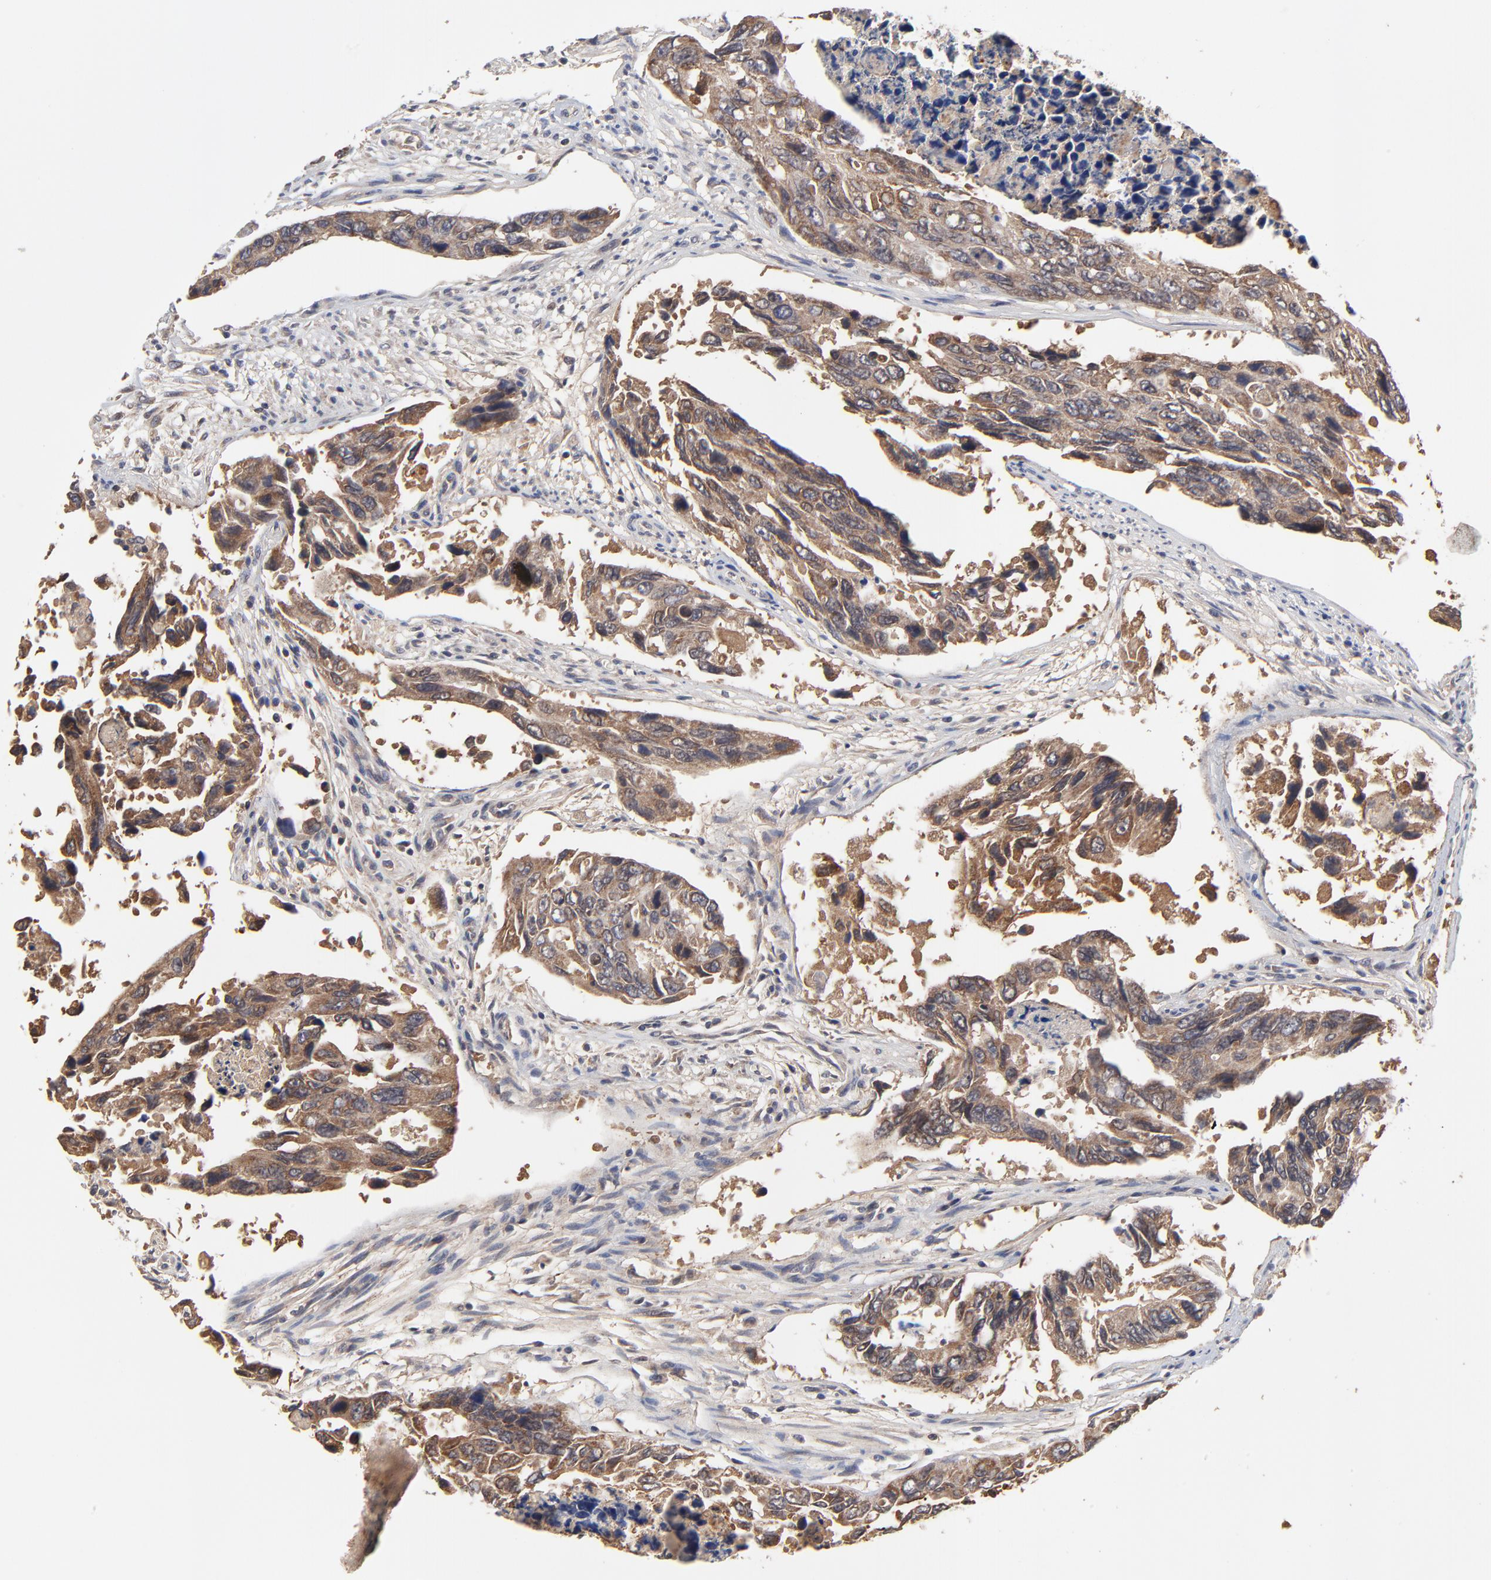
{"staining": {"intensity": "moderate", "quantity": "25%-75%", "location": "cytoplasmic/membranous"}, "tissue": "colorectal cancer", "cell_type": "Tumor cells", "image_type": "cancer", "snomed": [{"axis": "morphology", "description": "Adenocarcinoma, NOS"}, {"axis": "topography", "description": "Colon"}], "caption": "Immunohistochemistry (IHC) photomicrograph of neoplastic tissue: human colorectal cancer stained using immunohistochemistry reveals medium levels of moderate protein expression localized specifically in the cytoplasmic/membranous of tumor cells, appearing as a cytoplasmic/membranous brown color.", "gene": "PCMT1", "patient": {"sex": "female", "age": 86}}